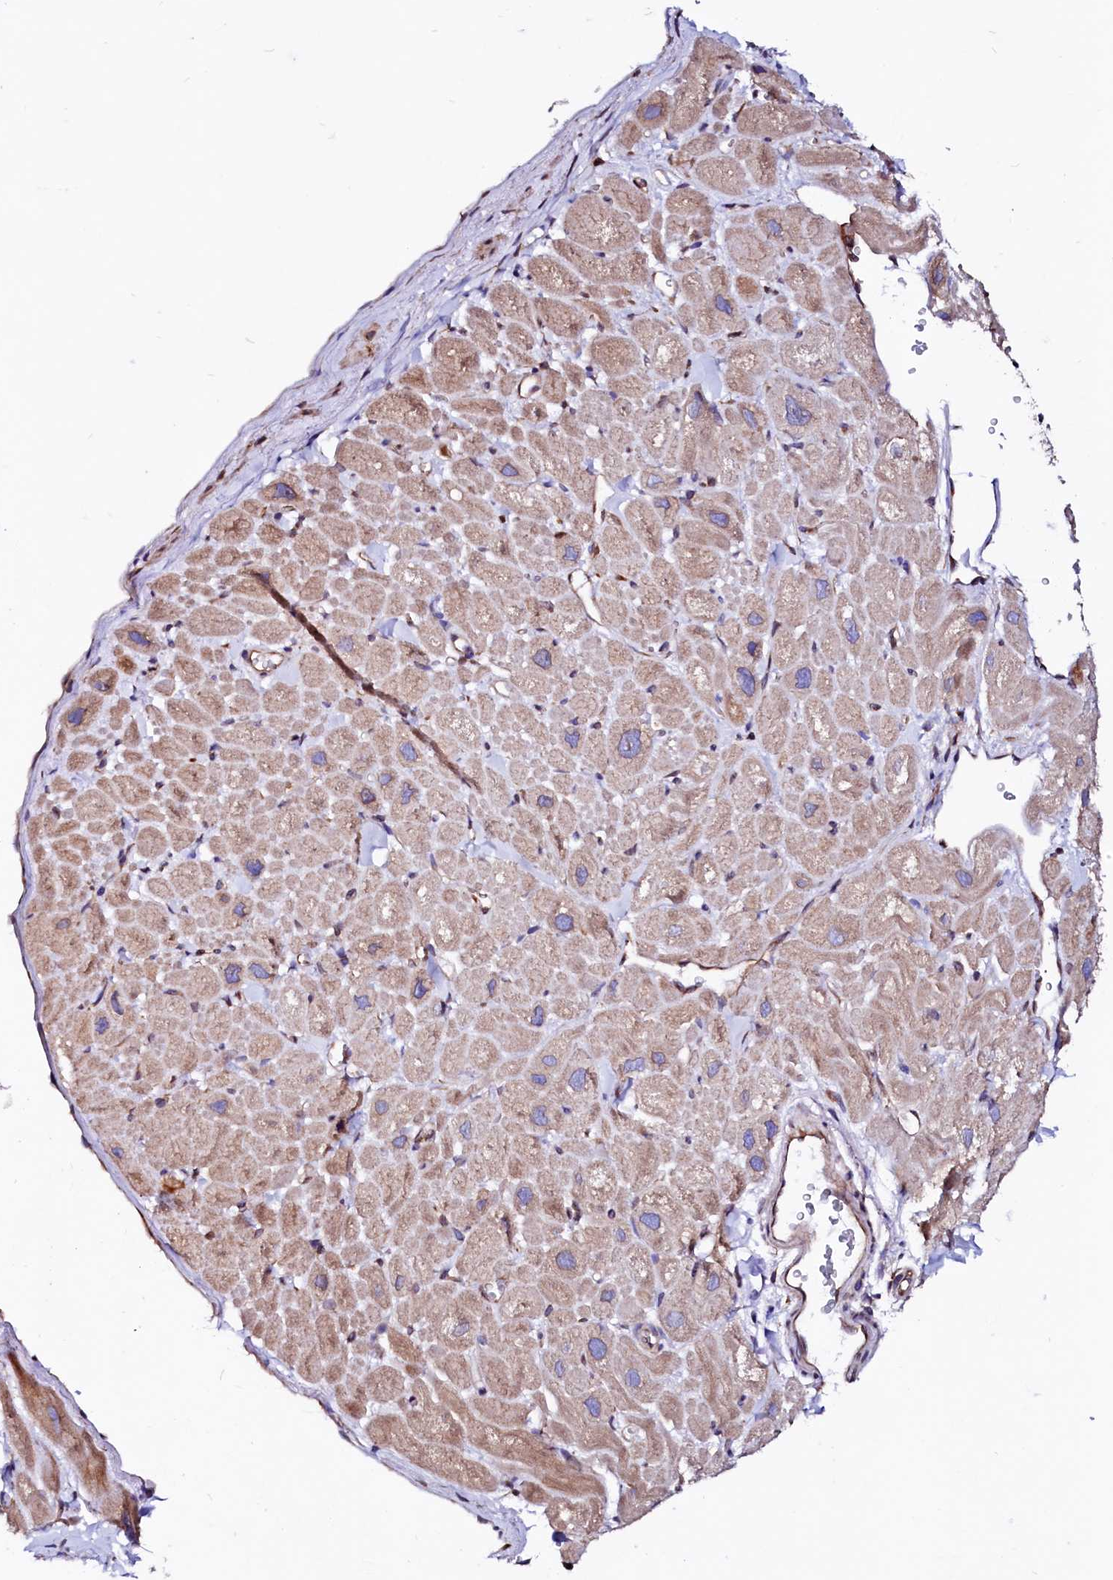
{"staining": {"intensity": "moderate", "quantity": "<25%", "location": "cytoplasmic/membranous"}, "tissue": "heart muscle", "cell_type": "Cardiomyocytes", "image_type": "normal", "snomed": [{"axis": "morphology", "description": "Normal tissue, NOS"}, {"axis": "topography", "description": "Heart"}], "caption": "The immunohistochemical stain labels moderate cytoplasmic/membranous staining in cardiomyocytes of normal heart muscle.", "gene": "DERL1", "patient": {"sex": "male", "age": 49}}